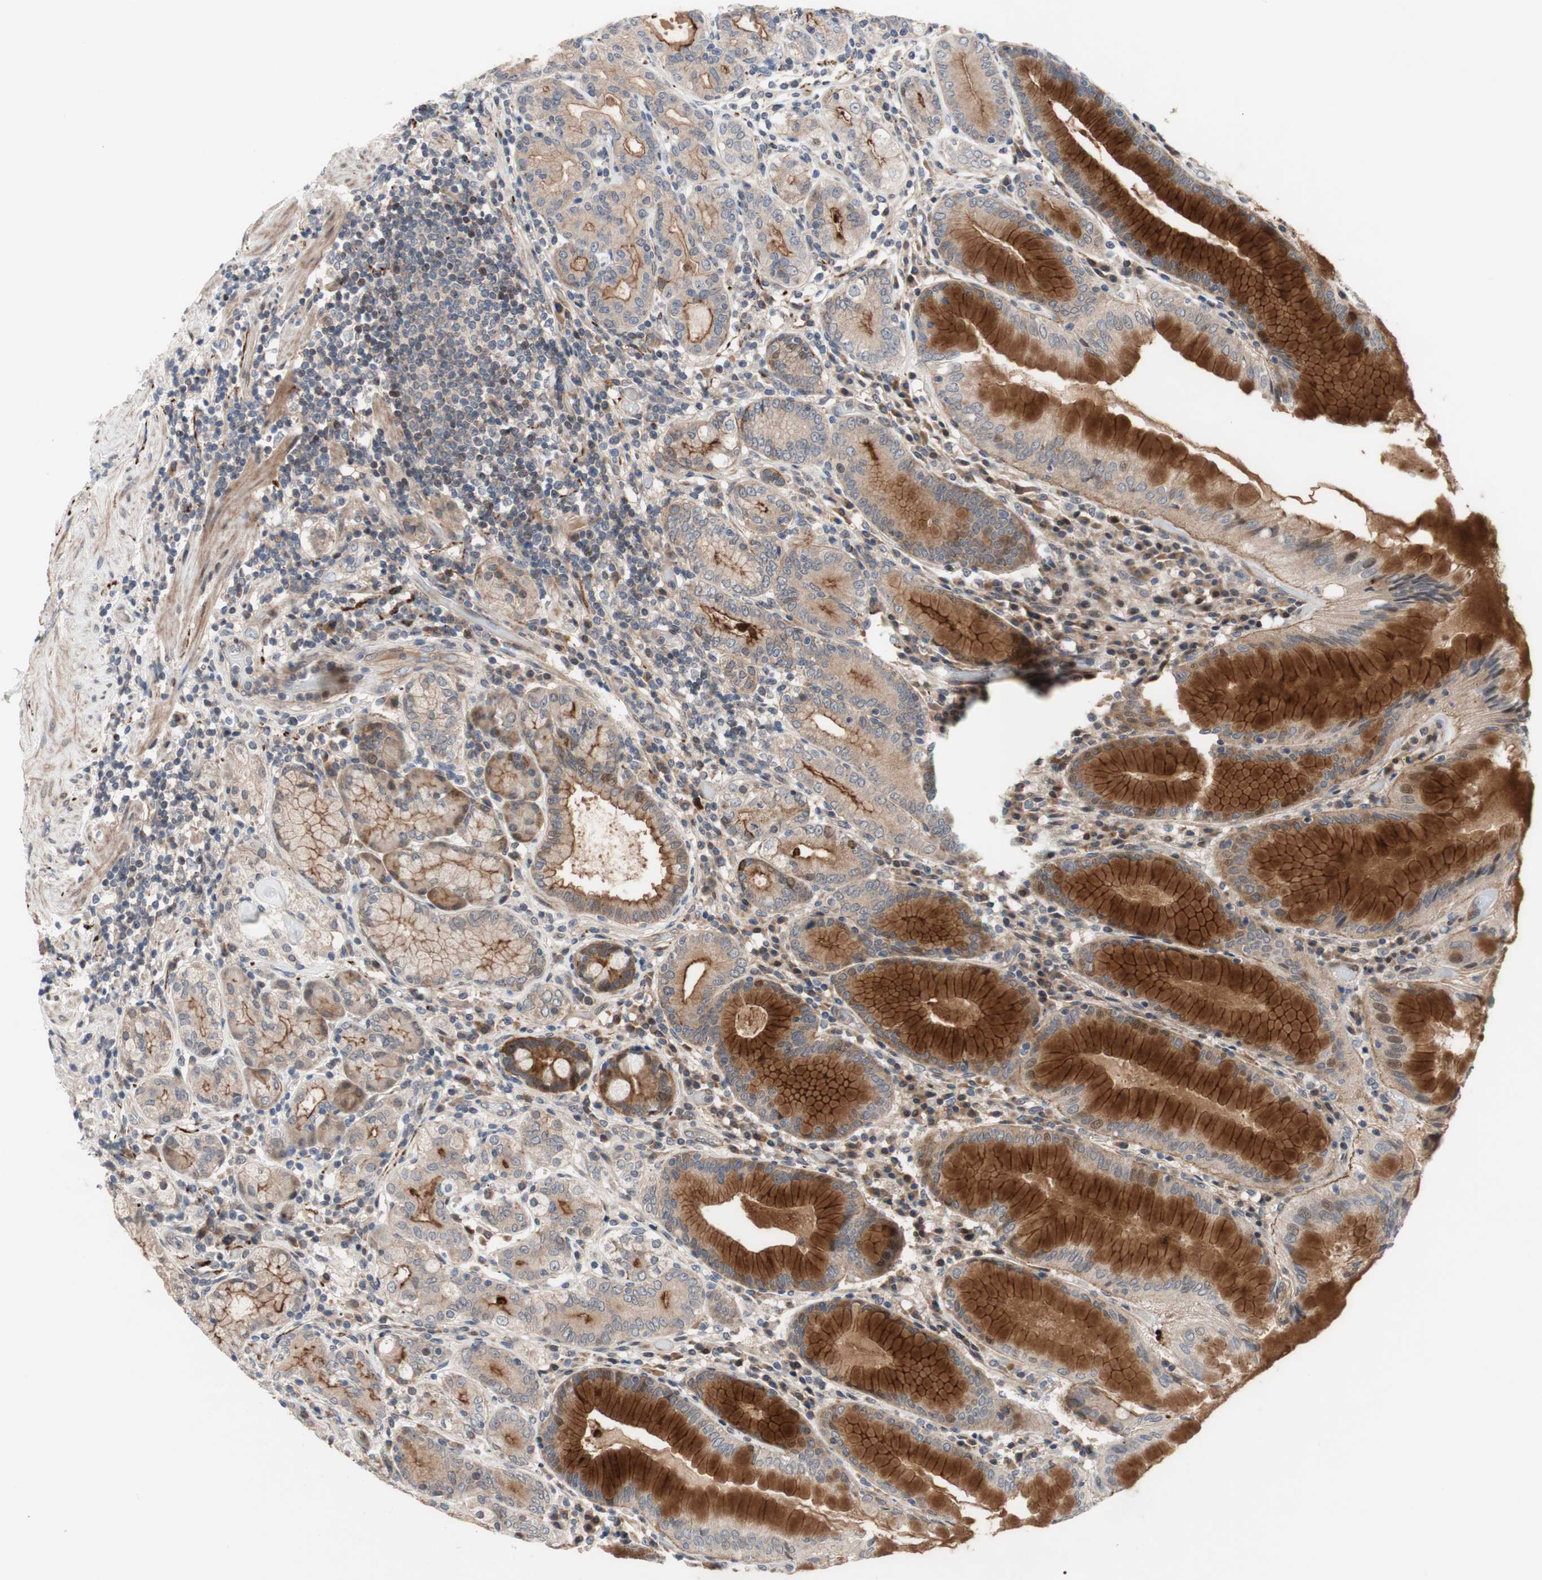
{"staining": {"intensity": "strong", "quantity": "25%-75%", "location": "cytoplasmic/membranous"}, "tissue": "stomach", "cell_type": "Glandular cells", "image_type": "normal", "snomed": [{"axis": "morphology", "description": "Normal tissue, NOS"}, {"axis": "topography", "description": "Stomach, lower"}], "caption": "Glandular cells display high levels of strong cytoplasmic/membranous expression in approximately 25%-75% of cells in unremarkable human stomach.", "gene": "OAZ1", "patient": {"sex": "female", "age": 76}}